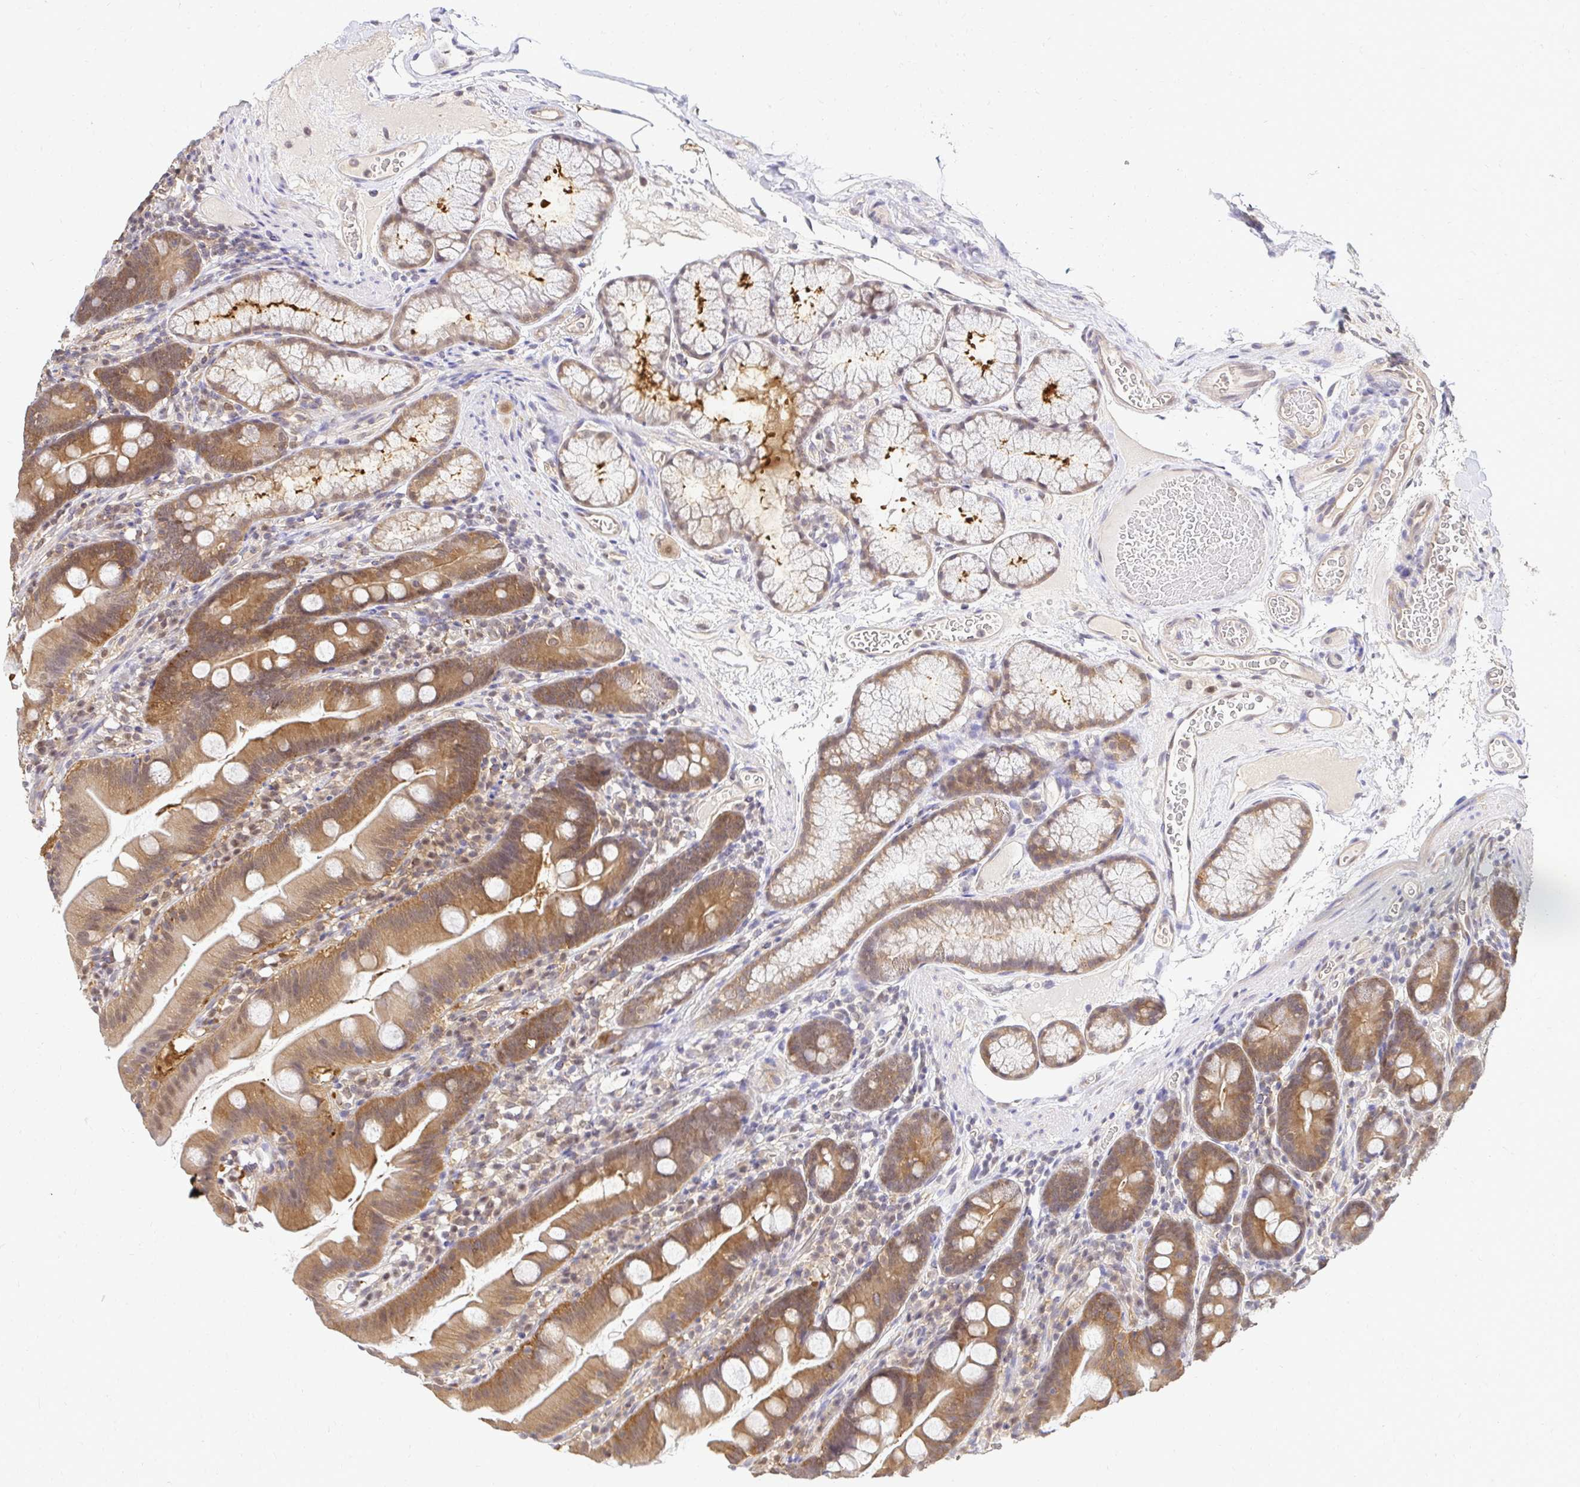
{"staining": {"intensity": "moderate", "quantity": ">75%", "location": "cytoplasmic/membranous,nuclear"}, "tissue": "duodenum", "cell_type": "Glandular cells", "image_type": "normal", "snomed": [{"axis": "morphology", "description": "Normal tissue, NOS"}, {"axis": "topography", "description": "Duodenum"}], "caption": "A medium amount of moderate cytoplasmic/membranous,nuclear expression is present in approximately >75% of glandular cells in normal duodenum. The staining was performed using DAB (3,3'-diaminobenzidine), with brown indicating positive protein expression. Nuclei are stained blue with hematoxylin.", "gene": "PSMA4", "patient": {"sex": "female", "age": 67}}